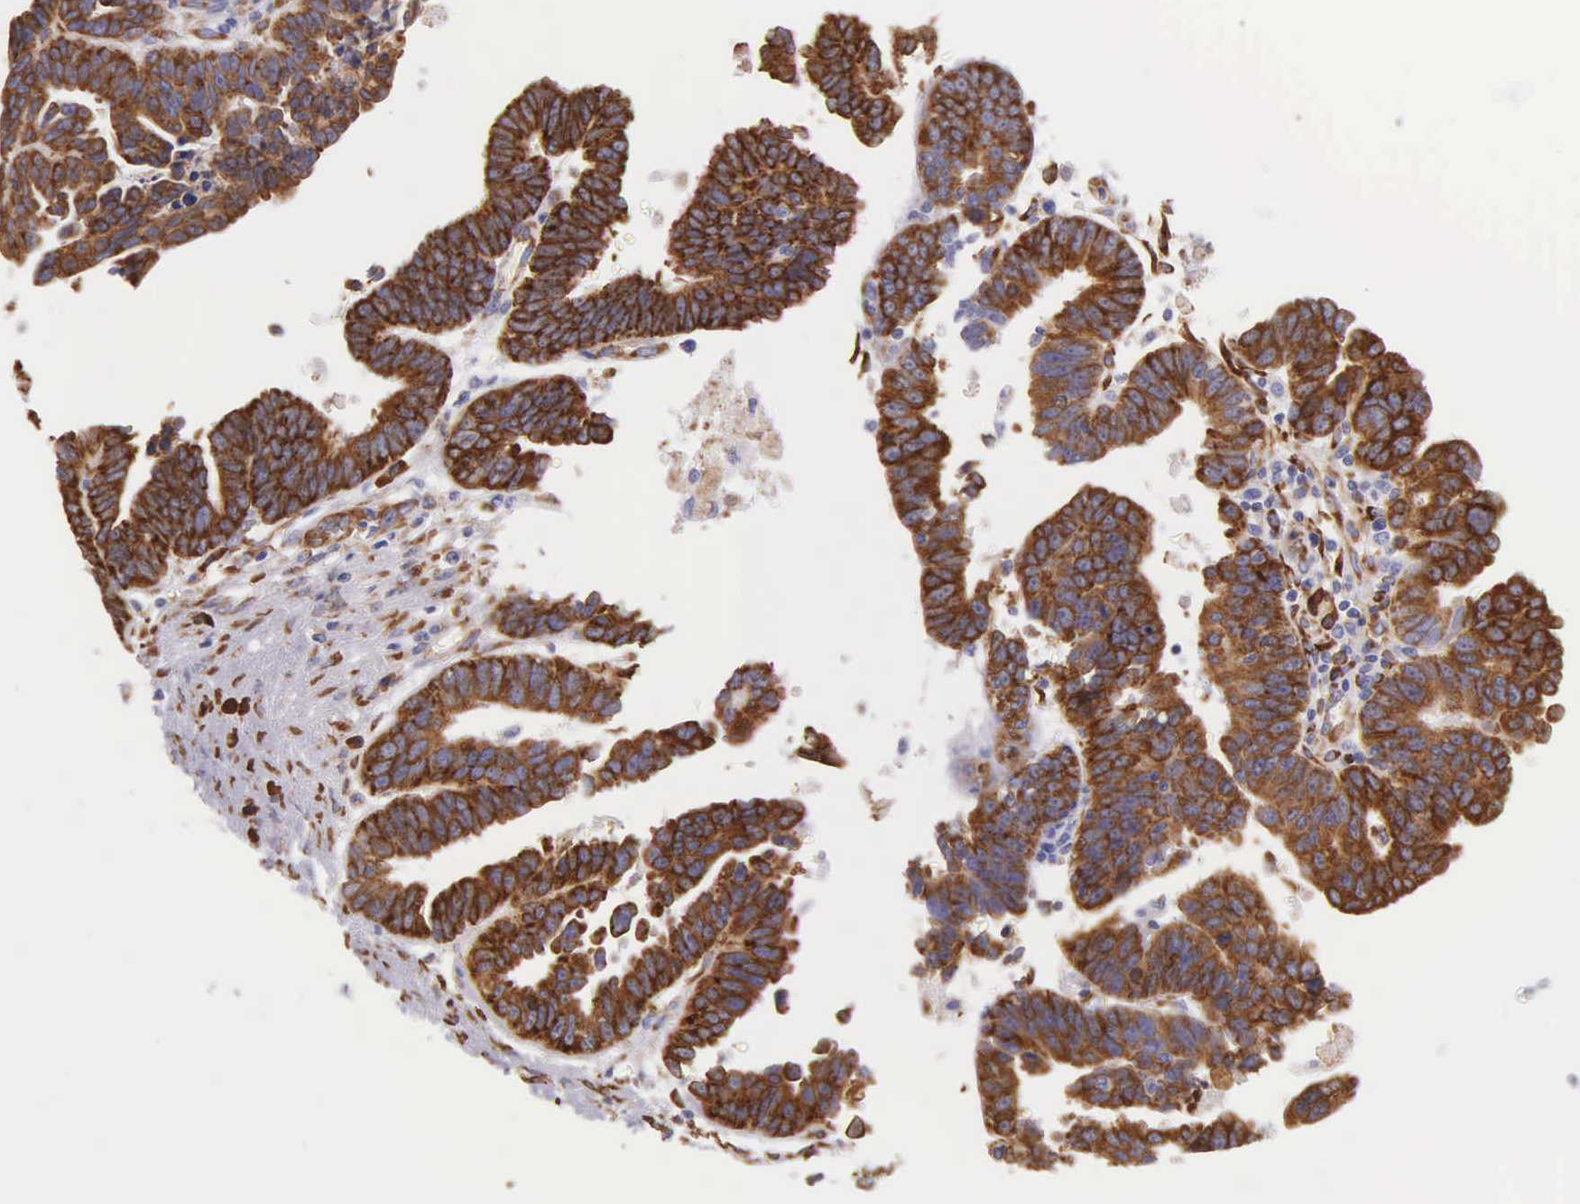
{"staining": {"intensity": "moderate", "quantity": ">75%", "location": "cytoplasmic/membranous"}, "tissue": "ovarian cancer", "cell_type": "Tumor cells", "image_type": "cancer", "snomed": [{"axis": "morphology", "description": "Carcinoma, endometroid"}, {"axis": "morphology", "description": "Cystadenocarcinoma, serous, NOS"}, {"axis": "topography", "description": "Ovary"}], "caption": "A high-resolution photomicrograph shows IHC staining of ovarian cancer, which displays moderate cytoplasmic/membranous positivity in approximately >75% of tumor cells. (Stains: DAB in brown, nuclei in blue, Microscopy: brightfield microscopy at high magnification).", "gene": "CKAP4", "patient": {"sex": "female", "age": 45}}